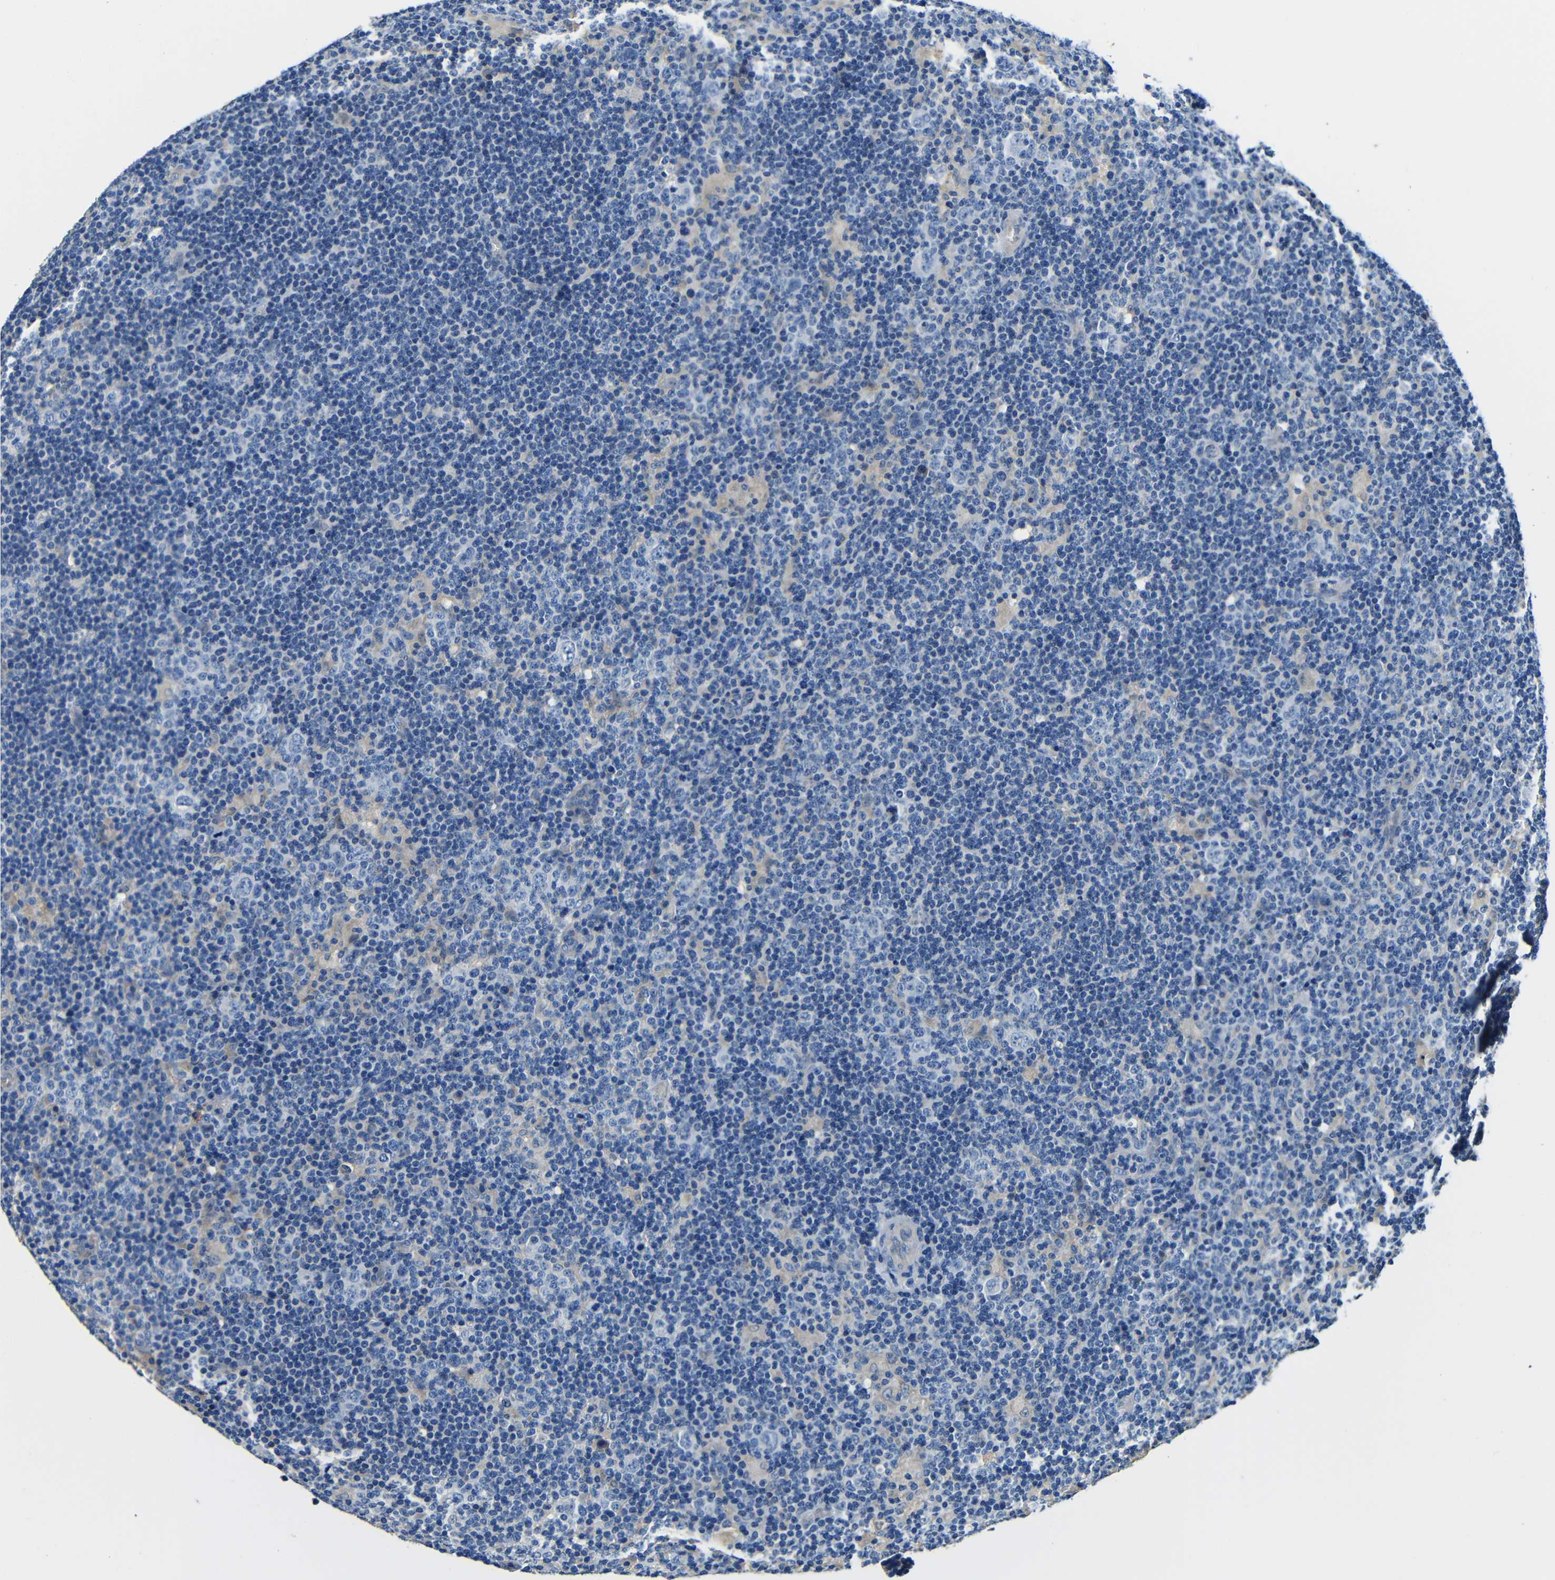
{"staining": {"intensity": "negative", "quantity": "none", "location": "none"}, "tissue": "lymphoma", "cell_type": "Tumor cells", "image_type": "cancer", "snomed": [{"axis": "morphology", "description": "Hodgkin's disease, NOS"}, {"axis": "topography", "description": "Lymph node"}], "caption": "Tumor cells are negative for brown protein staining in lymphoma.", "gene": "FMO5", "patient": {"sex": "female", "age": 57}}